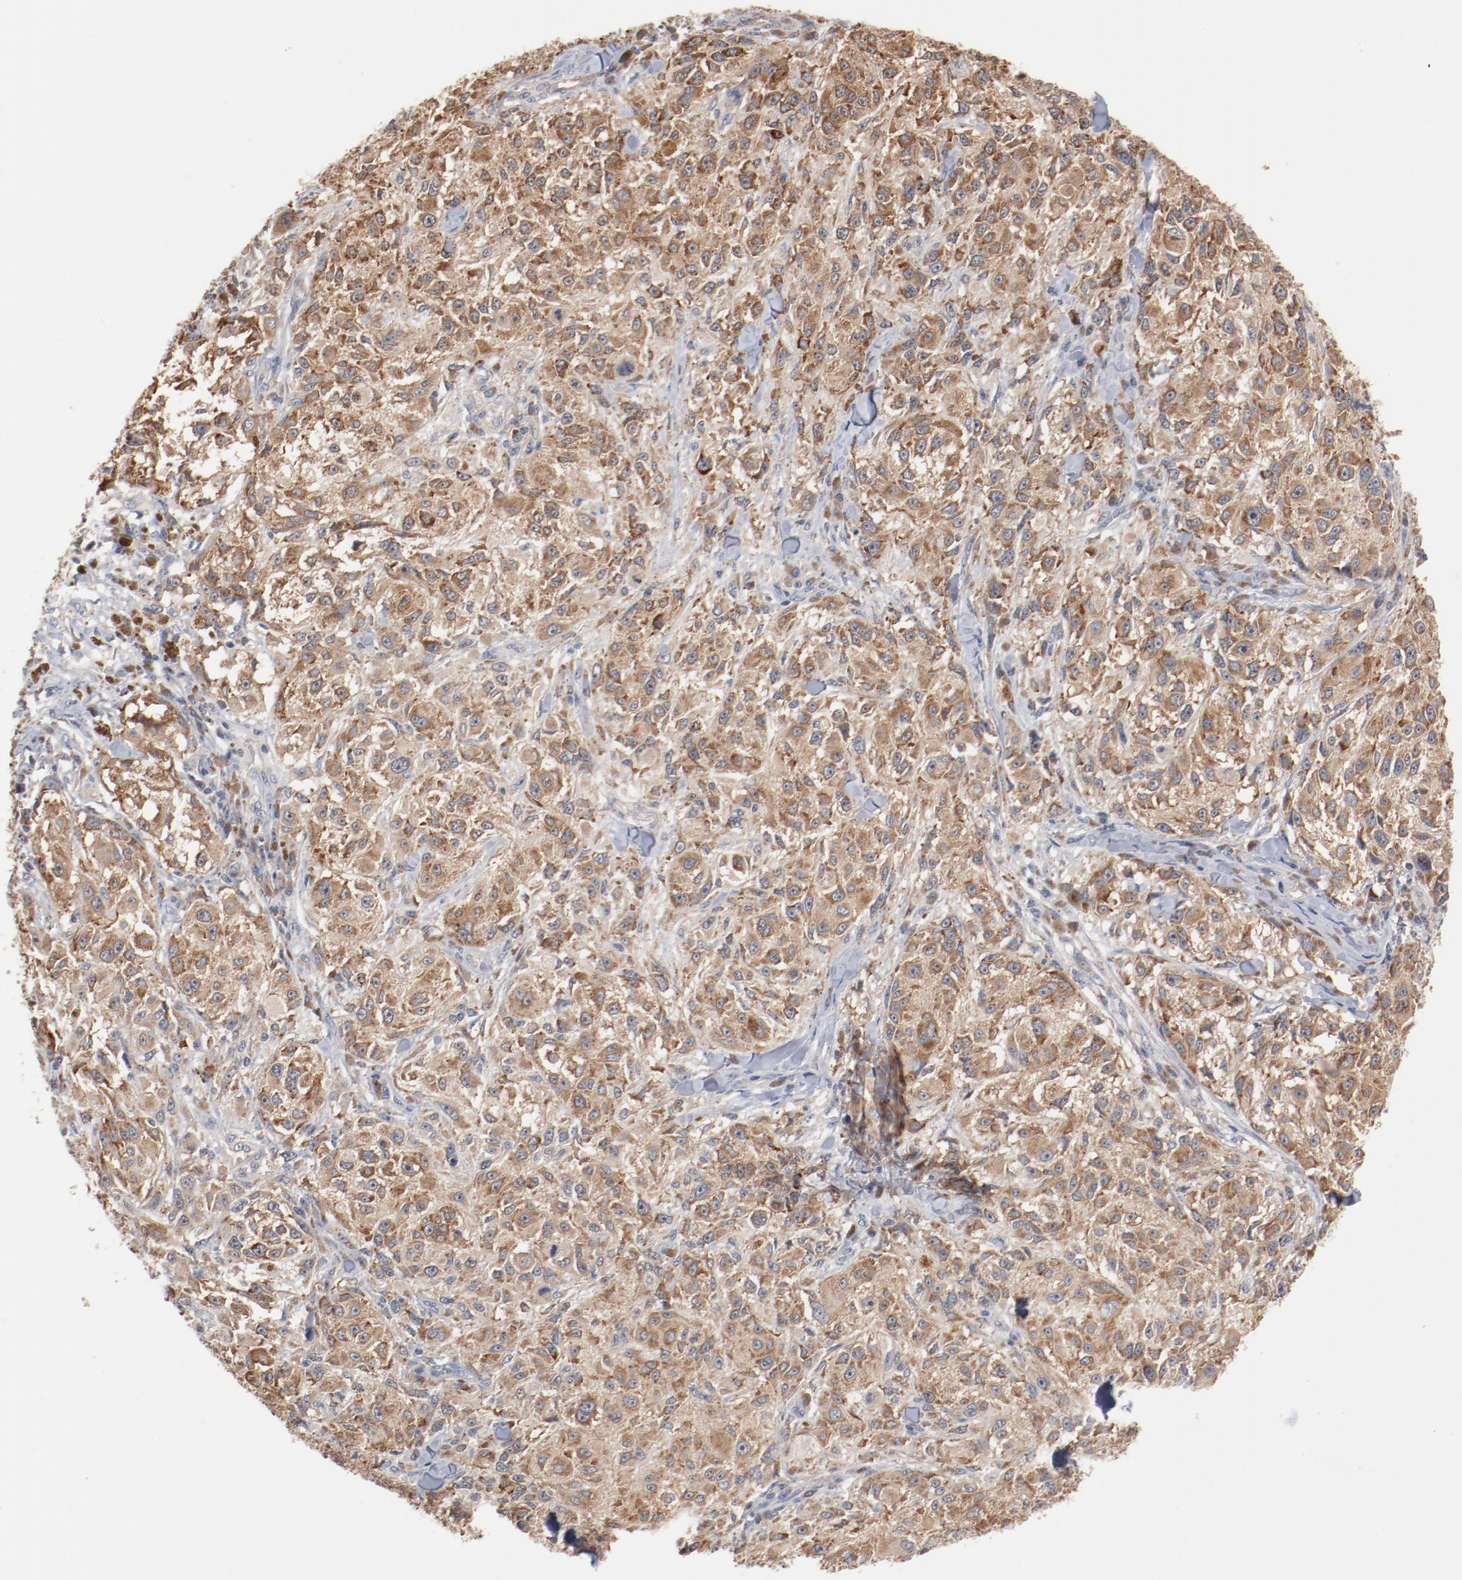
{"staining": {"intensity": "moderate", "quantity": ">75%", "location": "cytoplasmic/membranous"}, "tissue": "melanoma", "cell_type": "Tumor cells", "image_type": "cancer", "snomed": [{"axis": "morphology", "description": "Necrosis, NOS"}, {"axis": "morphology", "description": "Malignant melanoma, NOS"}, {"axis": "topography", "description": "Skin"}], "caption": "Moderate cytoplasmic/membranous staining for a protein is seen in about >75% of tumor cells of melanoma using IHC.", "gene": "RNASE11", "patient": {"sex": "female", "age": 87}}